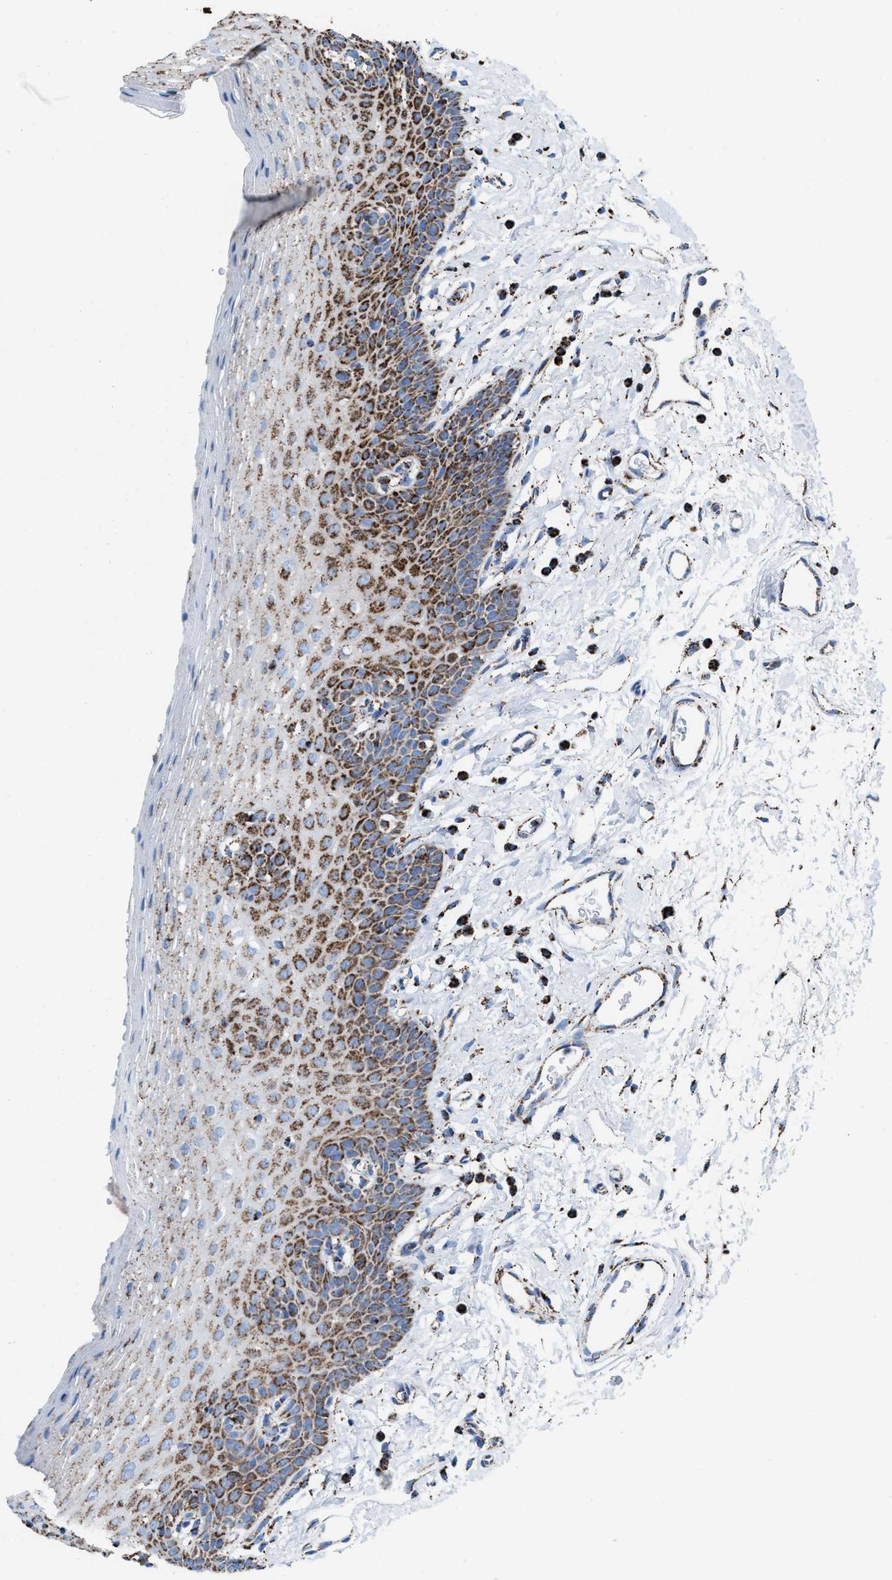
{"staining": {"intensity": "moderate", "quantity": "25%-75%", "location": "cytoplasmic/membranous"}, "tissue": "oral mucosa", "cell_type": "Squamous epithelial cells", "image_type": "normal", "snomed": [{"axis": "morphology", "description": "Normal tissue, NOS"}, {"axis": "topography", "description": "Oral tissue"}], "caption": "Oral mucosa was stained to show a protein in brown. There is medium levels of moderate cytoplasmic/membranous expression in about 25%-75% of squamous epithelial cells.", "gene": "ECHS1", "patient": {"sex": "male", "age": 66}}